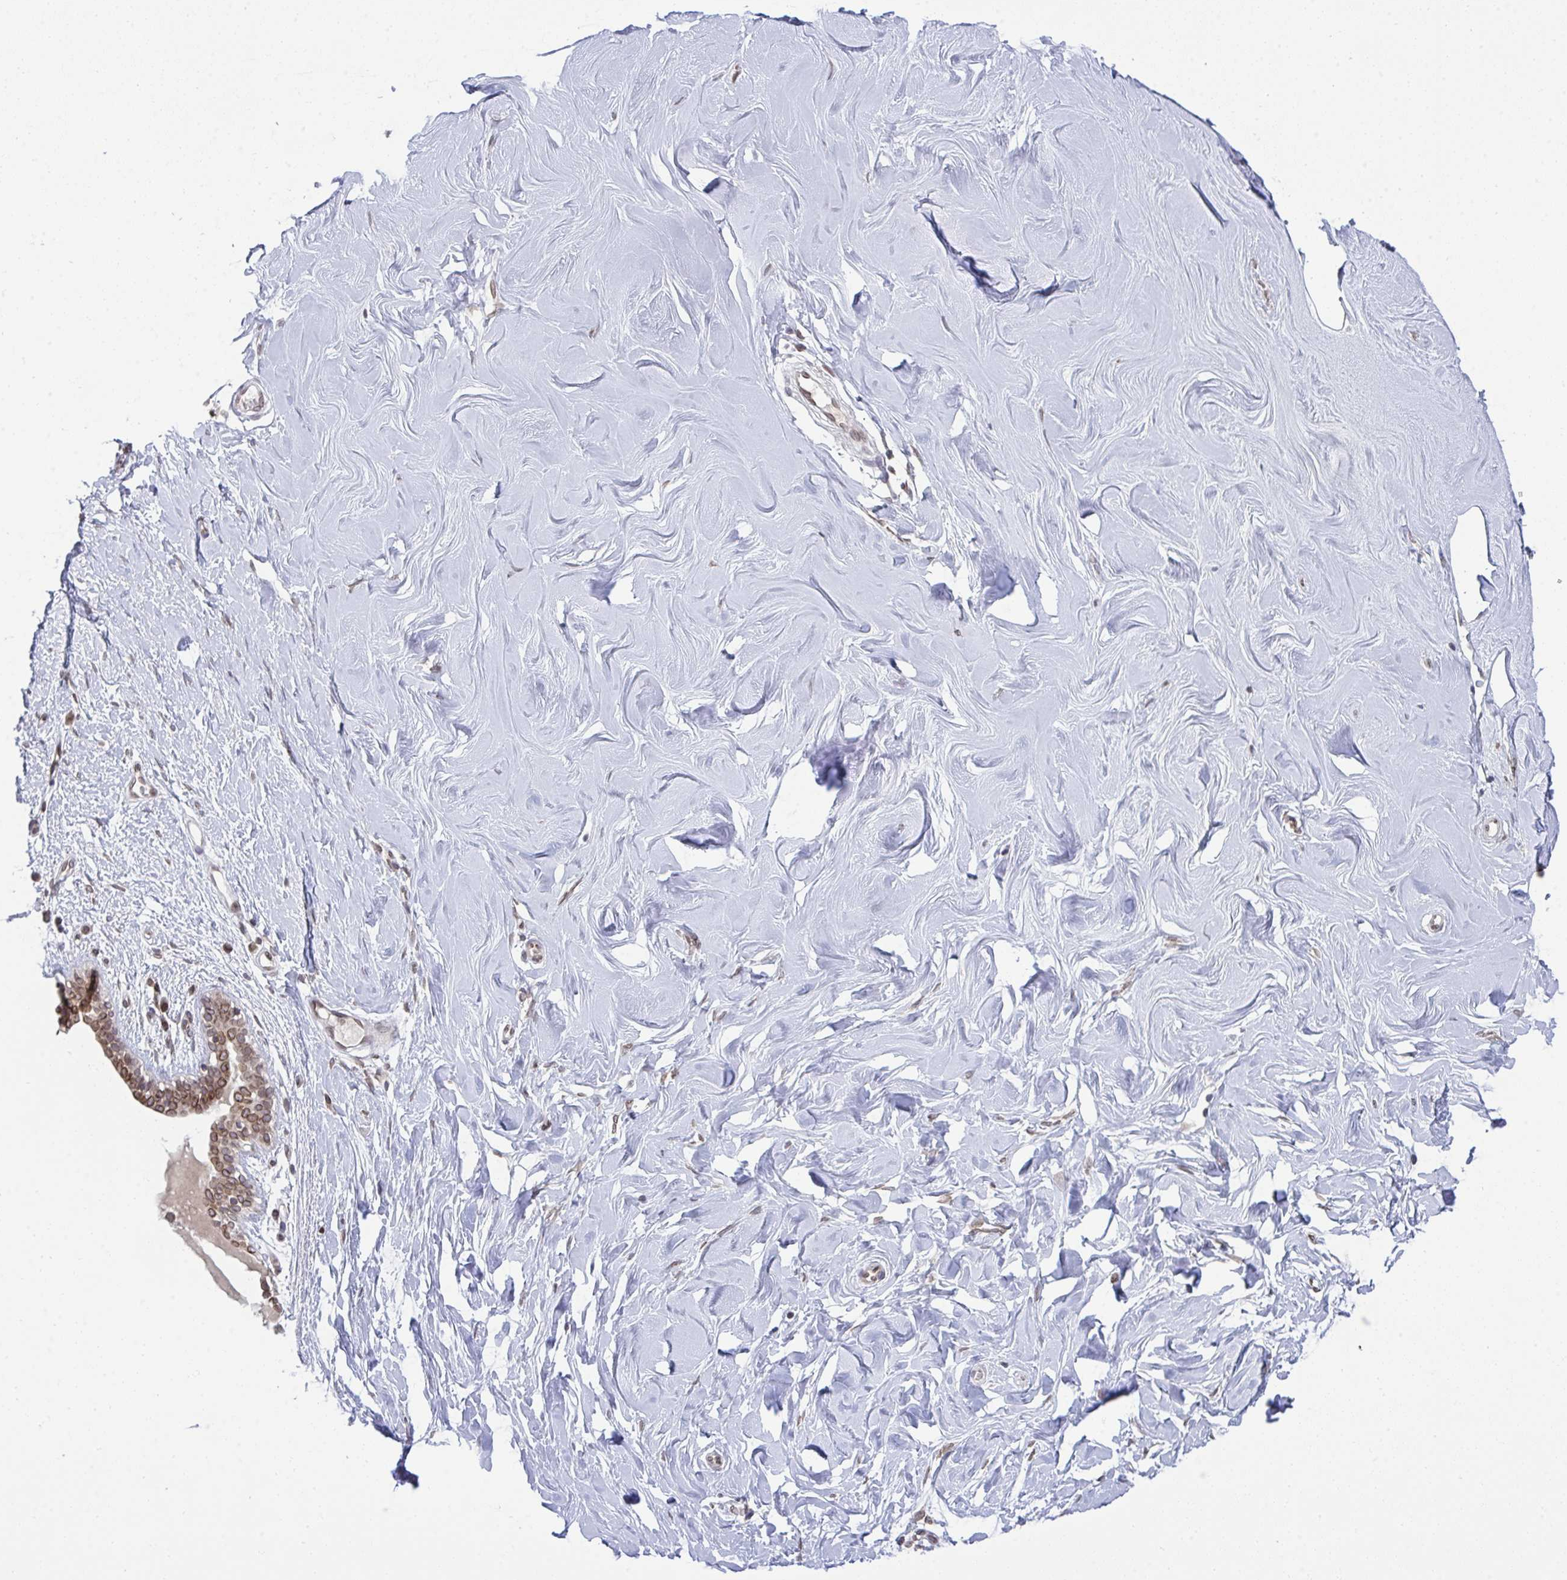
{"staining": {"intensity": "negative", "quantity": "none", "location": "none"}, "tissue": "breast", "cell_type": "Adipocytes", "image_type": "normal", "snomed": [{"axis": "morphology", "description": "Normal tissue, NOS"}, {"axis": "topography", "description": "Breast"}], "caption": "Immunohistochemical staining of normal breast demonstrates no significant positivity in adipocytes.", "gene": "RANBP2", "patient": {"sex": "female", "age": 27}}